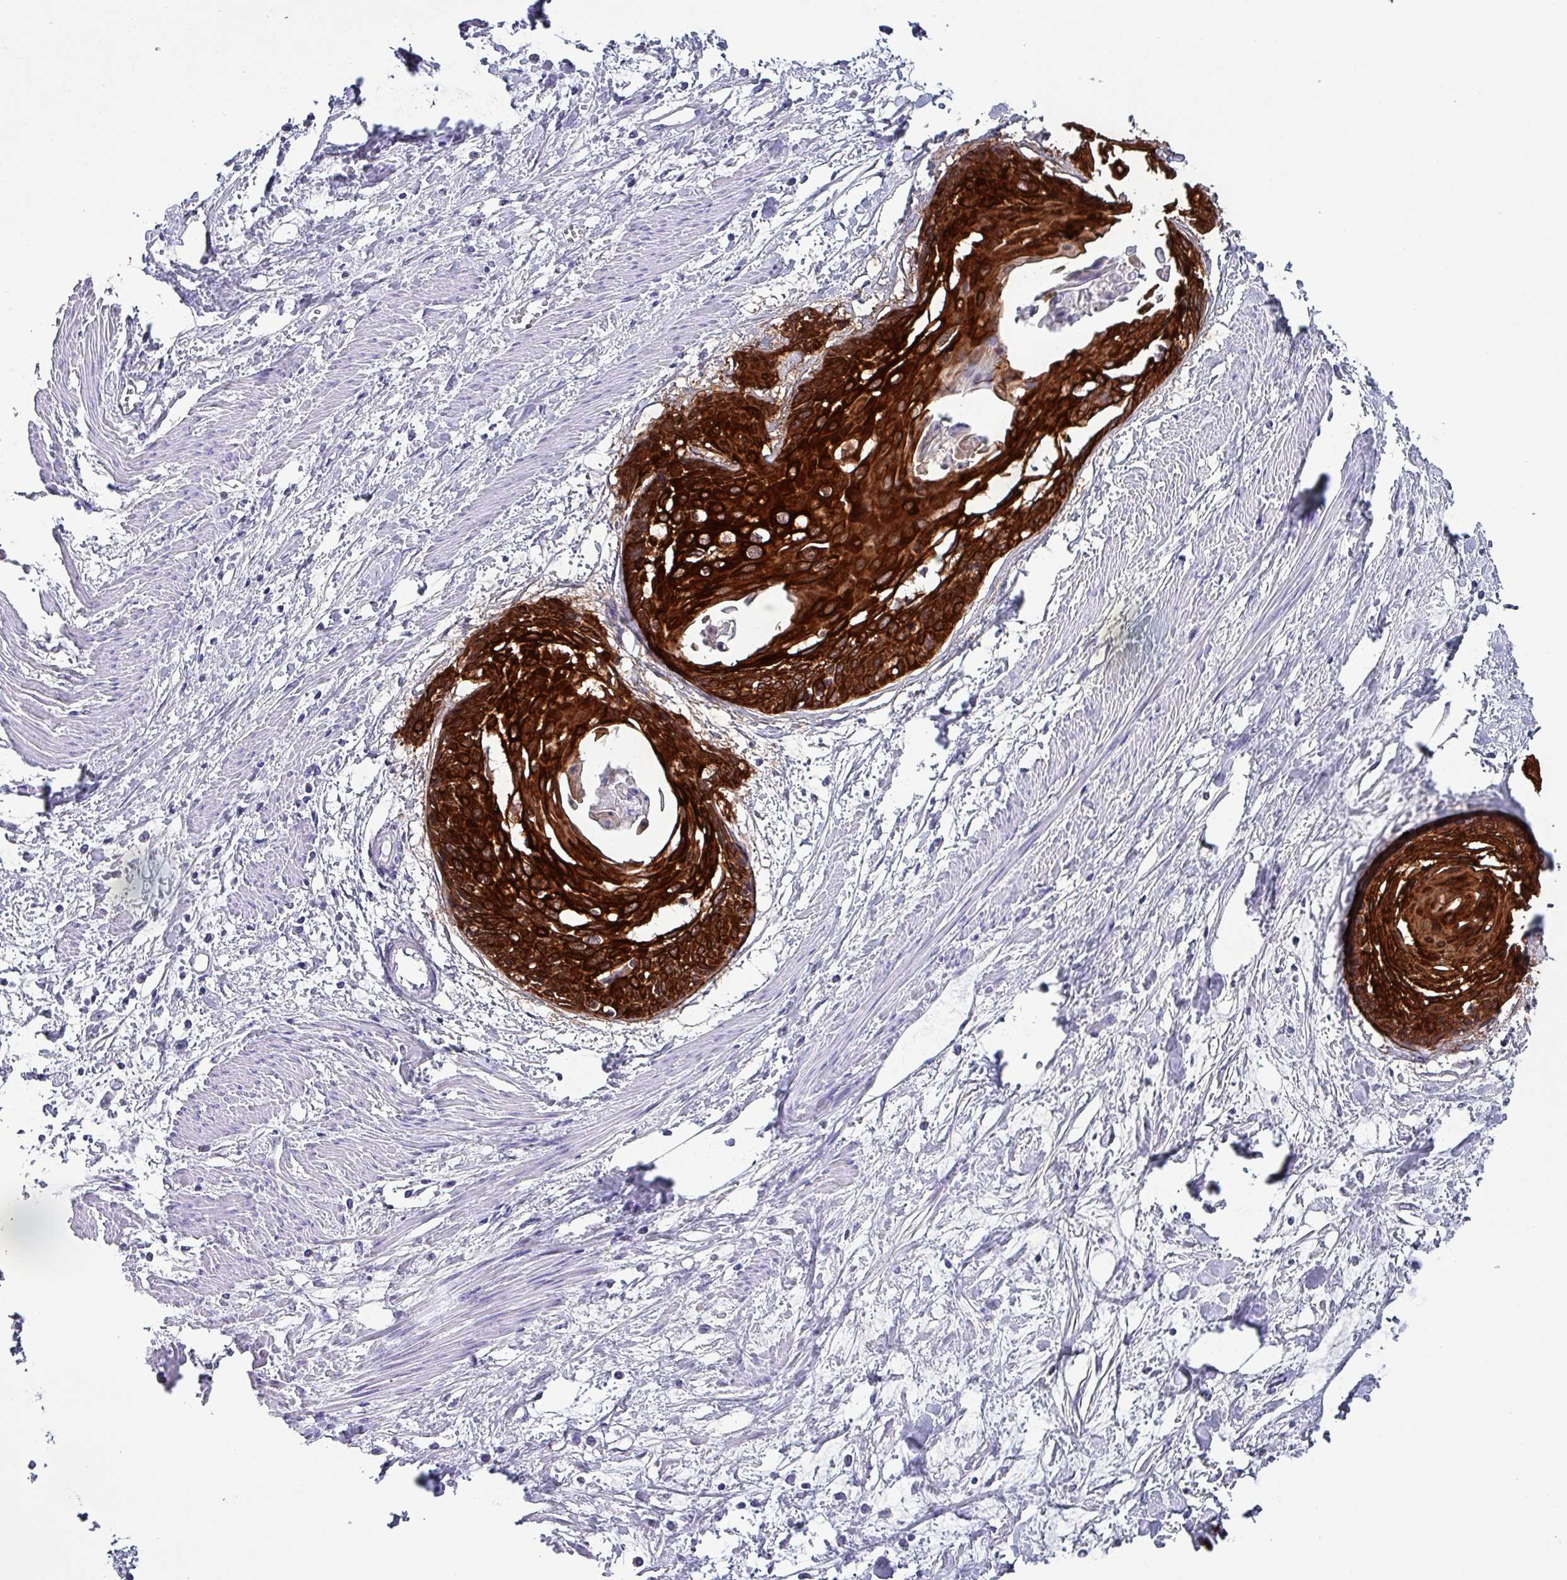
{"staining": {"intensity": "strong", "quantity": ">75%", "location": "cytoplasmic/membranous"}, "tissue": "cervical cancer", "cell_type": "Tumor cells", "image_type": "cancer", "snomed": [{"axis": "morphology", "description": "Squamous cell carcinoma, NOS"}, {"axis": "topography", "description": "Cervix"}], "caption": "The histopathology image displays immunohistochemical staining of squamous cell carcinoma (cervical). There is strong cytoplasmic/membranous expression is present in approximately >75% of tumor cells.", "gene": "KRT6C", "patient": {"sex": "female", "age": 57}}